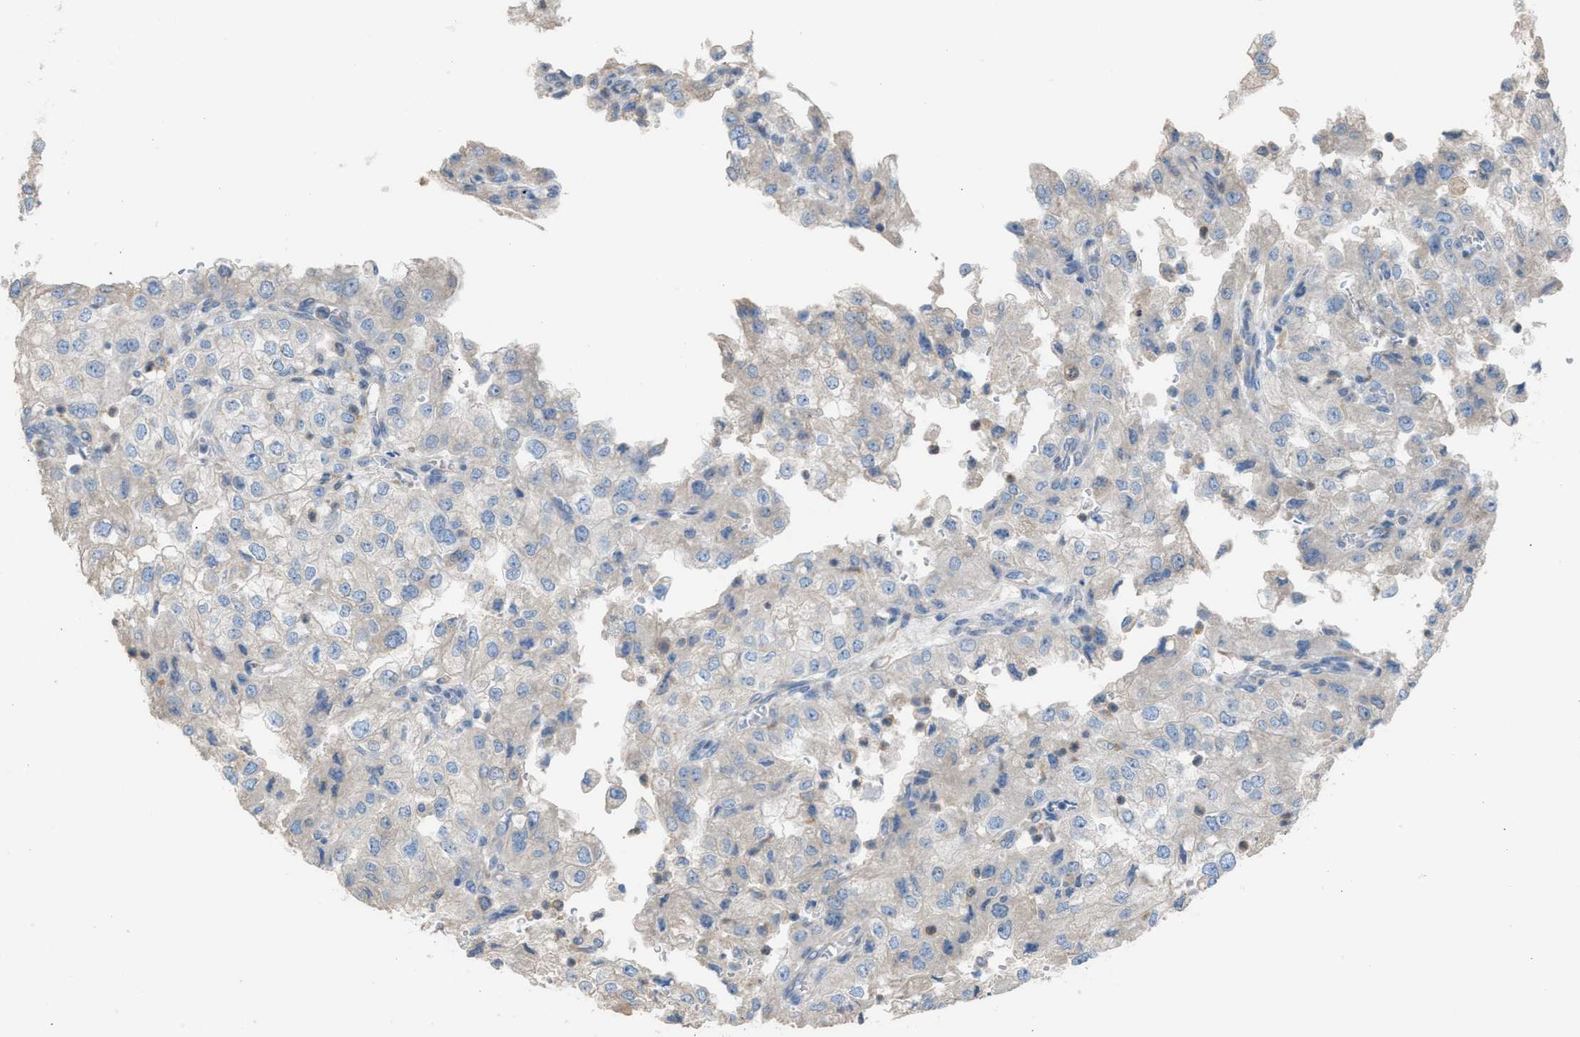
{"staining": {"intensity": "negative", "quantity": "none", "location": "none"}, "tissue": "renal cancer", "cell_type": "Tumor cells", "image_type": "cancer", "snomed": [{"axis": "morphology", "description": "Adenocarcinoma, NOS"}, {"axis": "topography", "description": "Kidney"}], "caption": "Tumor cells show no significant protein expression in renal cancer (adenocarcinoma).", "gene": "NQO2", "patient": {"sex": "female", "age": 54}}